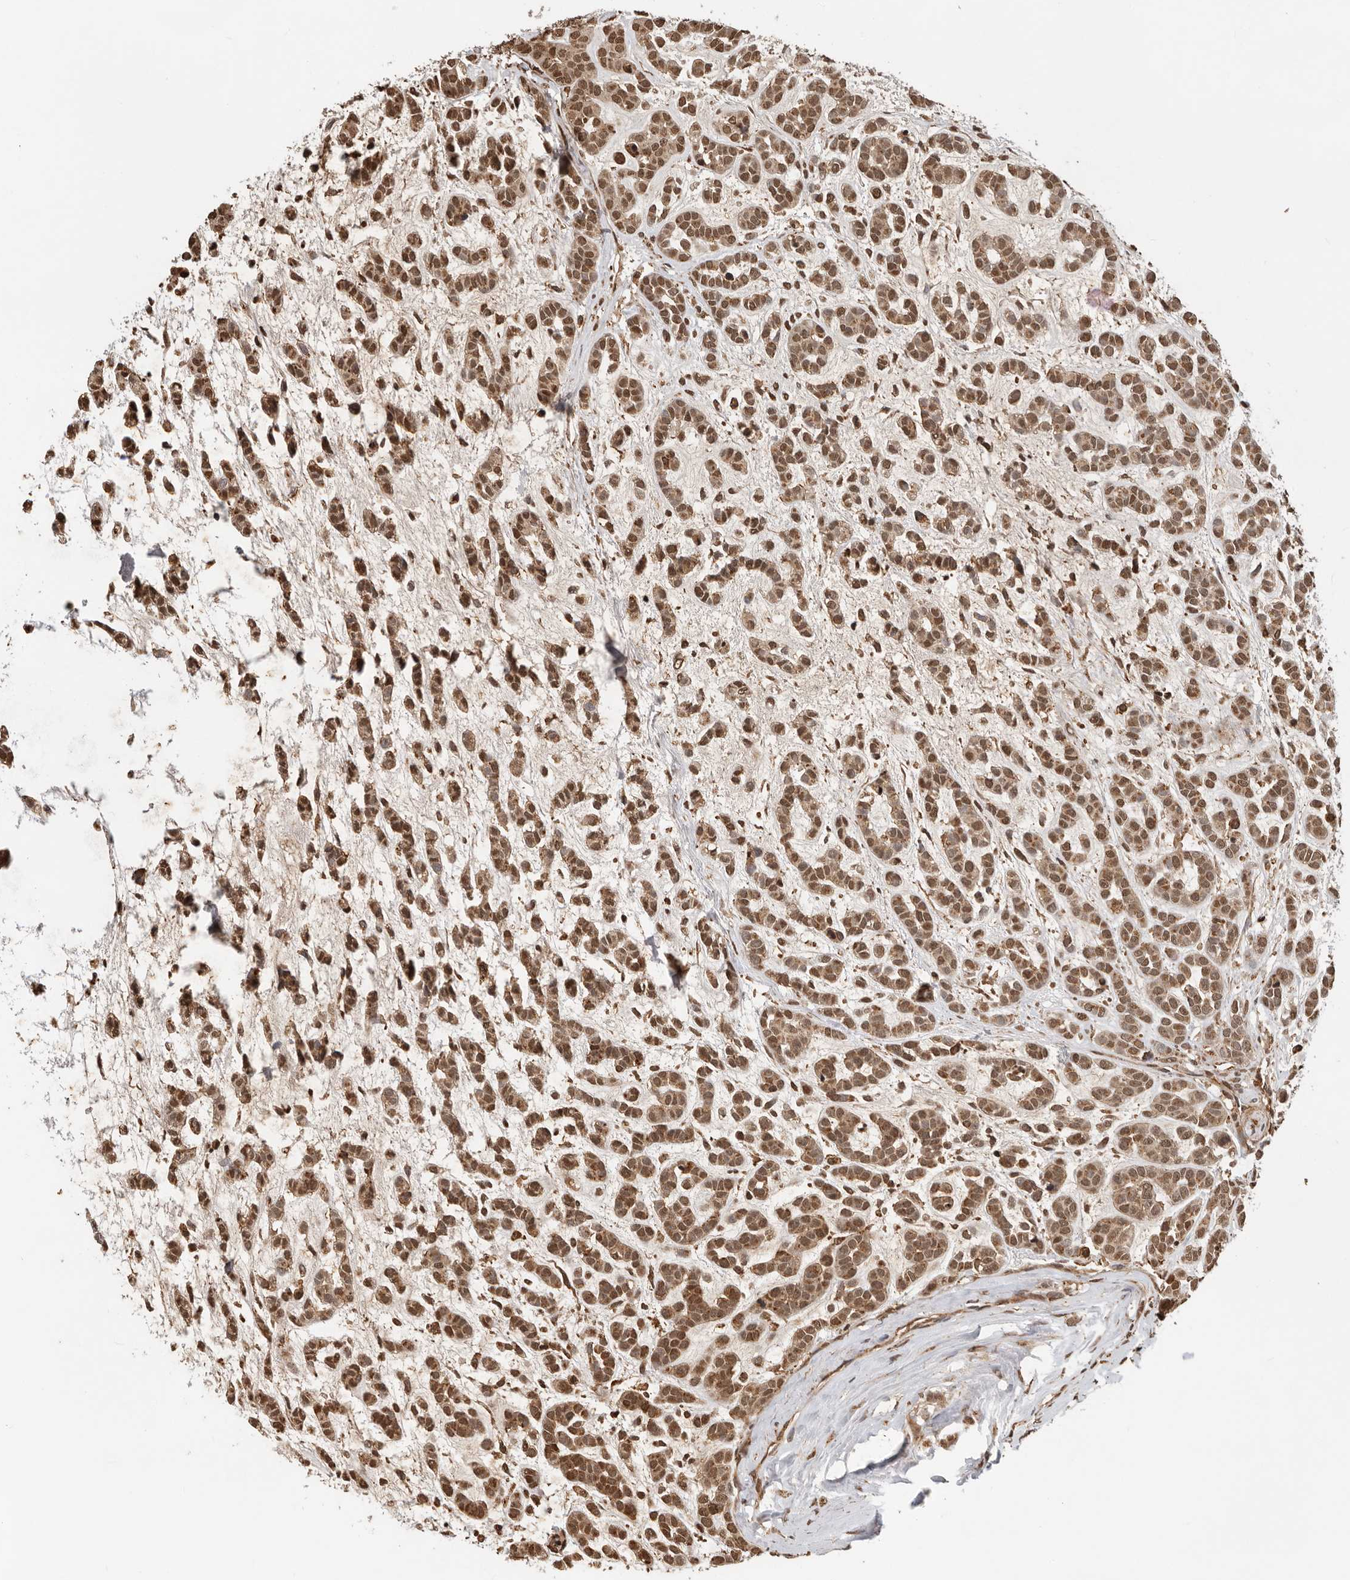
{"staining": {"intensity": "moderate", "quantity": ">75%", "location": "cytoplasmic/membranous,nuclear"}, "tissue": "head and neck cancer", "cell_type": "Tumor cells", "image_type": "cancer", "snomed": [{"axis": "morphology", "description": "Adenocarcinoma, NOS"}, {"axis": "morphology", "description": "Adenoma, NOS"}, {"axis": "topography", "description": "Head-Neck"}], "caption": "Tumor cells demonstrate medium levels of moderate cytoplasmic/membranous and nuclear expression in about >75% of cells in human head and neck adenoma. (DAB (3,3'-diaminobenzidine) IHC with brightfield microscopy, high magnification).", "gene": "RNF157", "patient": {"sex": "female", "age": 55}}